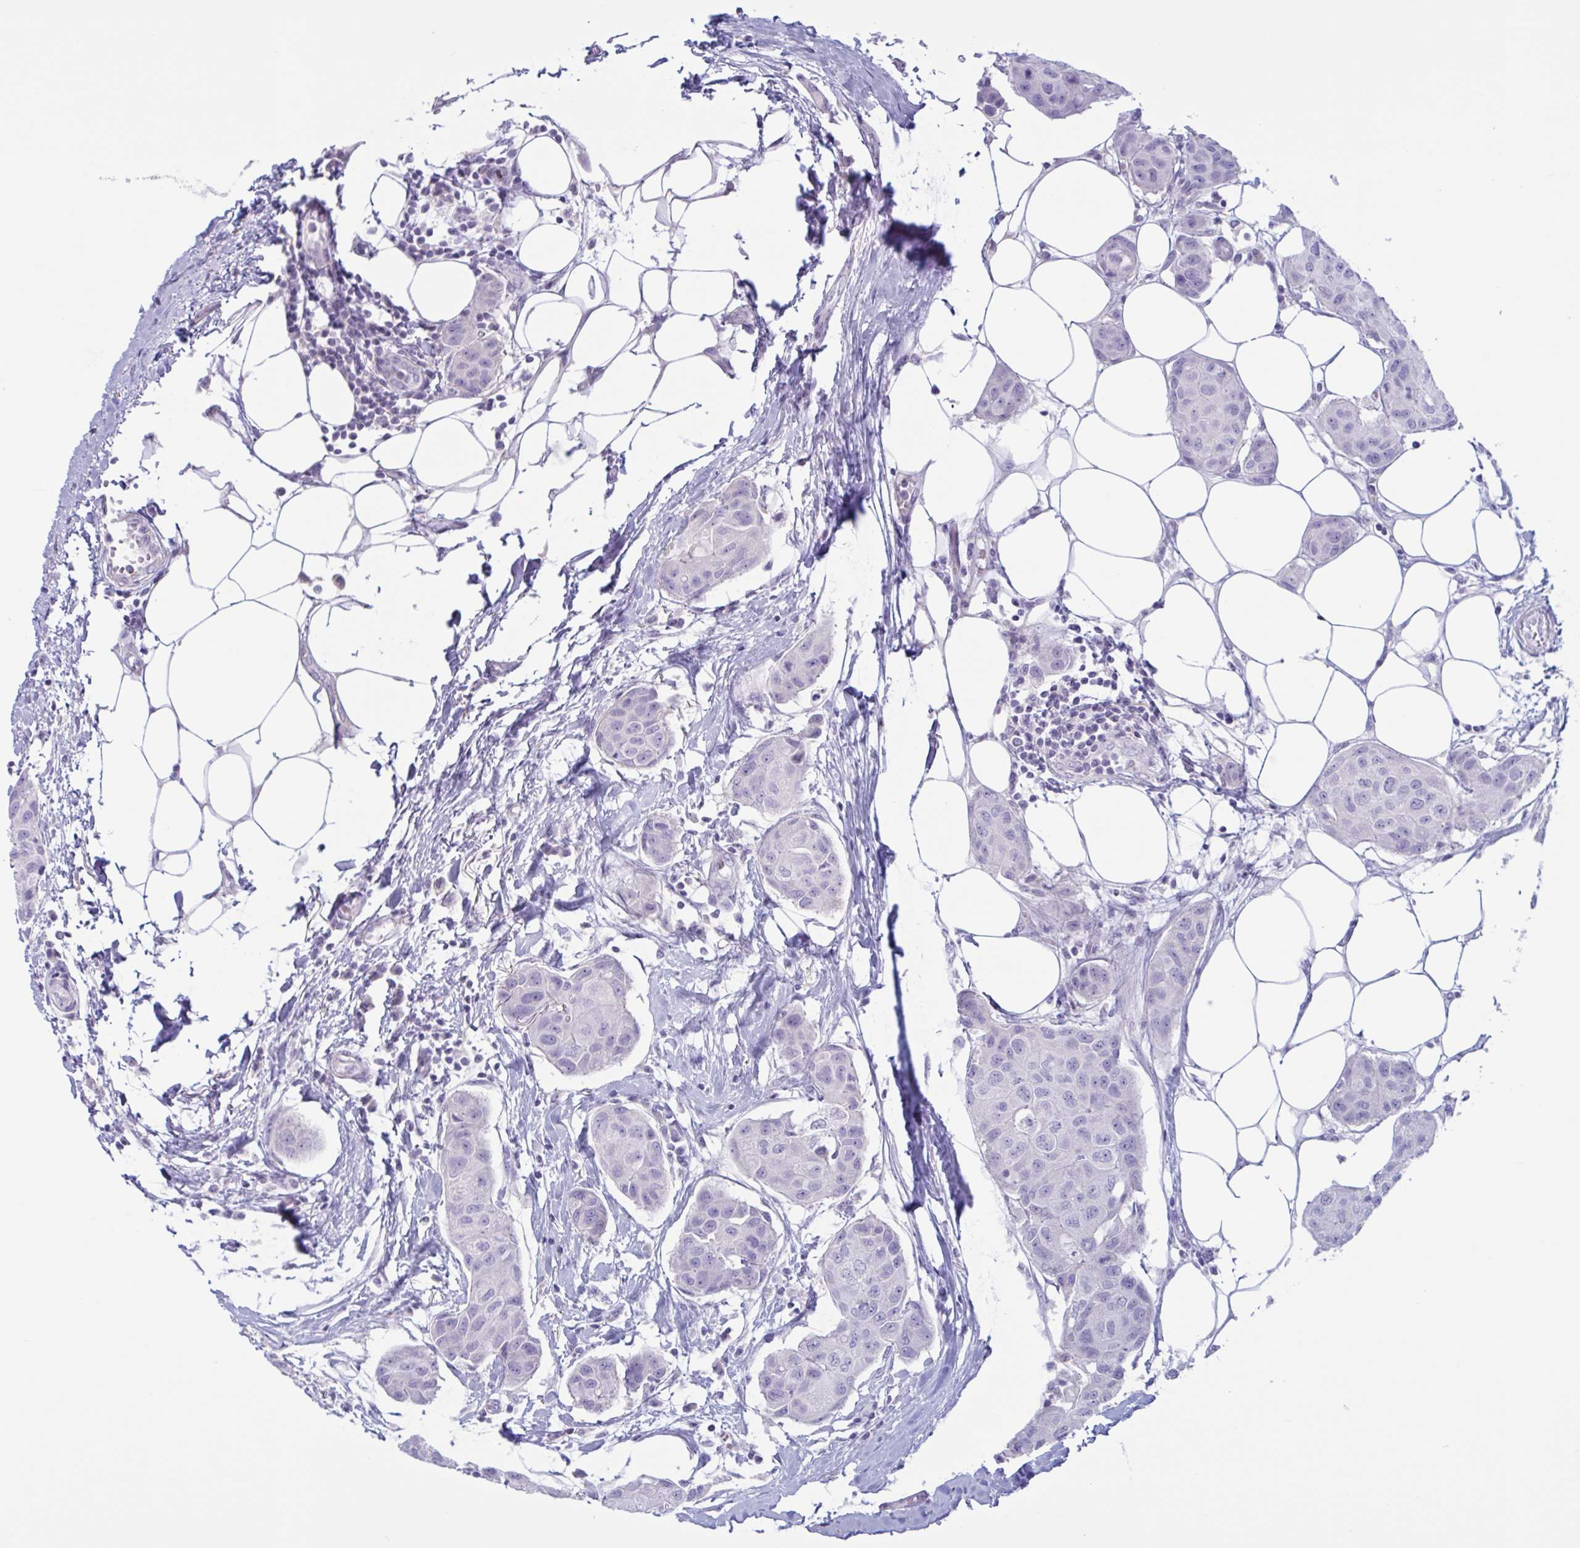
{"staining": {"intensity": "negative", "quantity": "none", "location": "none"}, "tissue": "breast cancer", "cell_type": "Tumor cells", "image_type": "cancer", "snomed": [{"axis": "morphology", "description": "Duct carcinoma"}, {"axis": "topography", "description": "Breast"}, {"axis": "topography", "description": "Lymph node"}], "caption": "This is an immunohistochemistry micrograph of human breast intraductal carcinoma. There is no positivity in tumor cells.", "gene": "XCL1", "patient": {"sex": "female", "age": 80}}